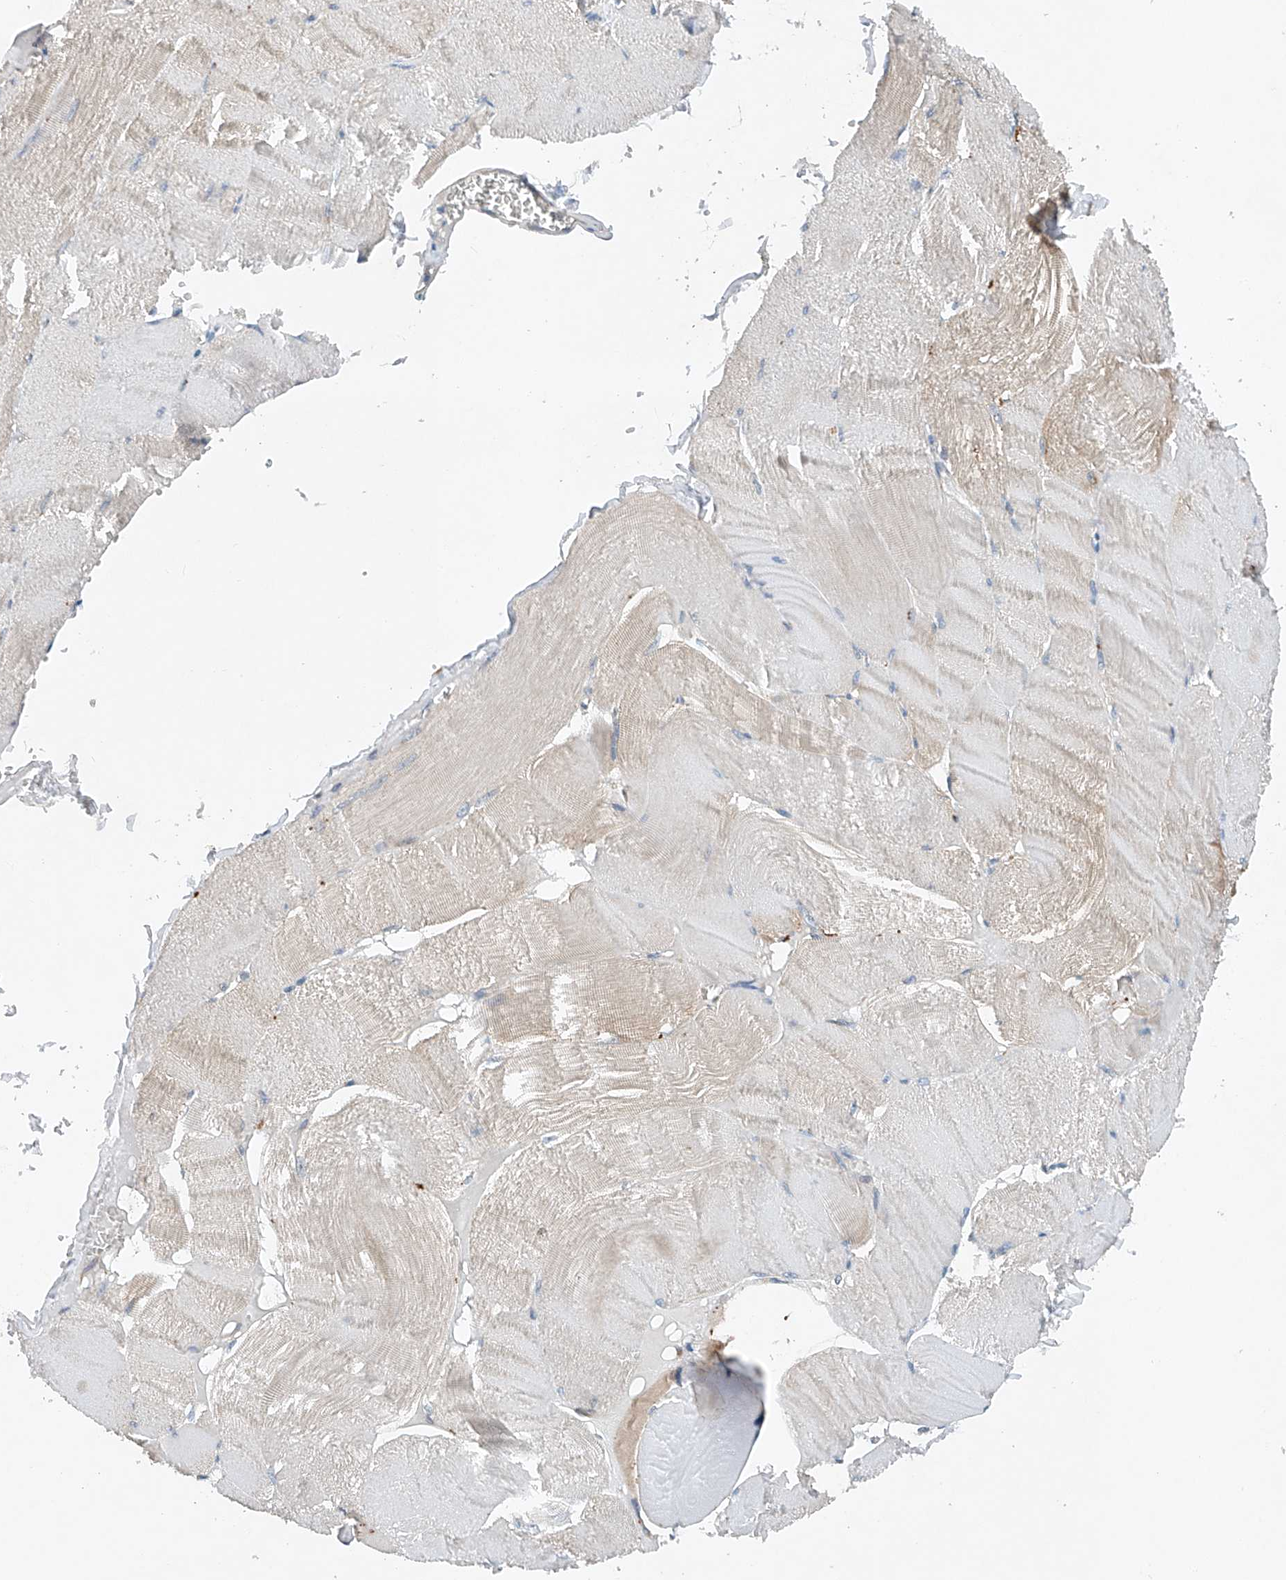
{"staining": {"intensity": "weak", "quantity": "<25%", "location": "cytoplasmic/membranous"}, "tissue": "skeletal muscle", "cell_type": "Myocytes", "image_type": "normal", "snomed": [{"axis": "morphology", "description": "Normal tissue, NOS"}, {"axis": "morphology", "description": "Basal cell carcinoma"}, {"axis": "topography", "description": "Skeletal muscle"}], "caption": "Immunohistochemical staining of benign skeletal muscle exhibits no significant positivity in myocytes.", "gene": "CEP85L", "patient": {"sex": "female", "age": 64}}